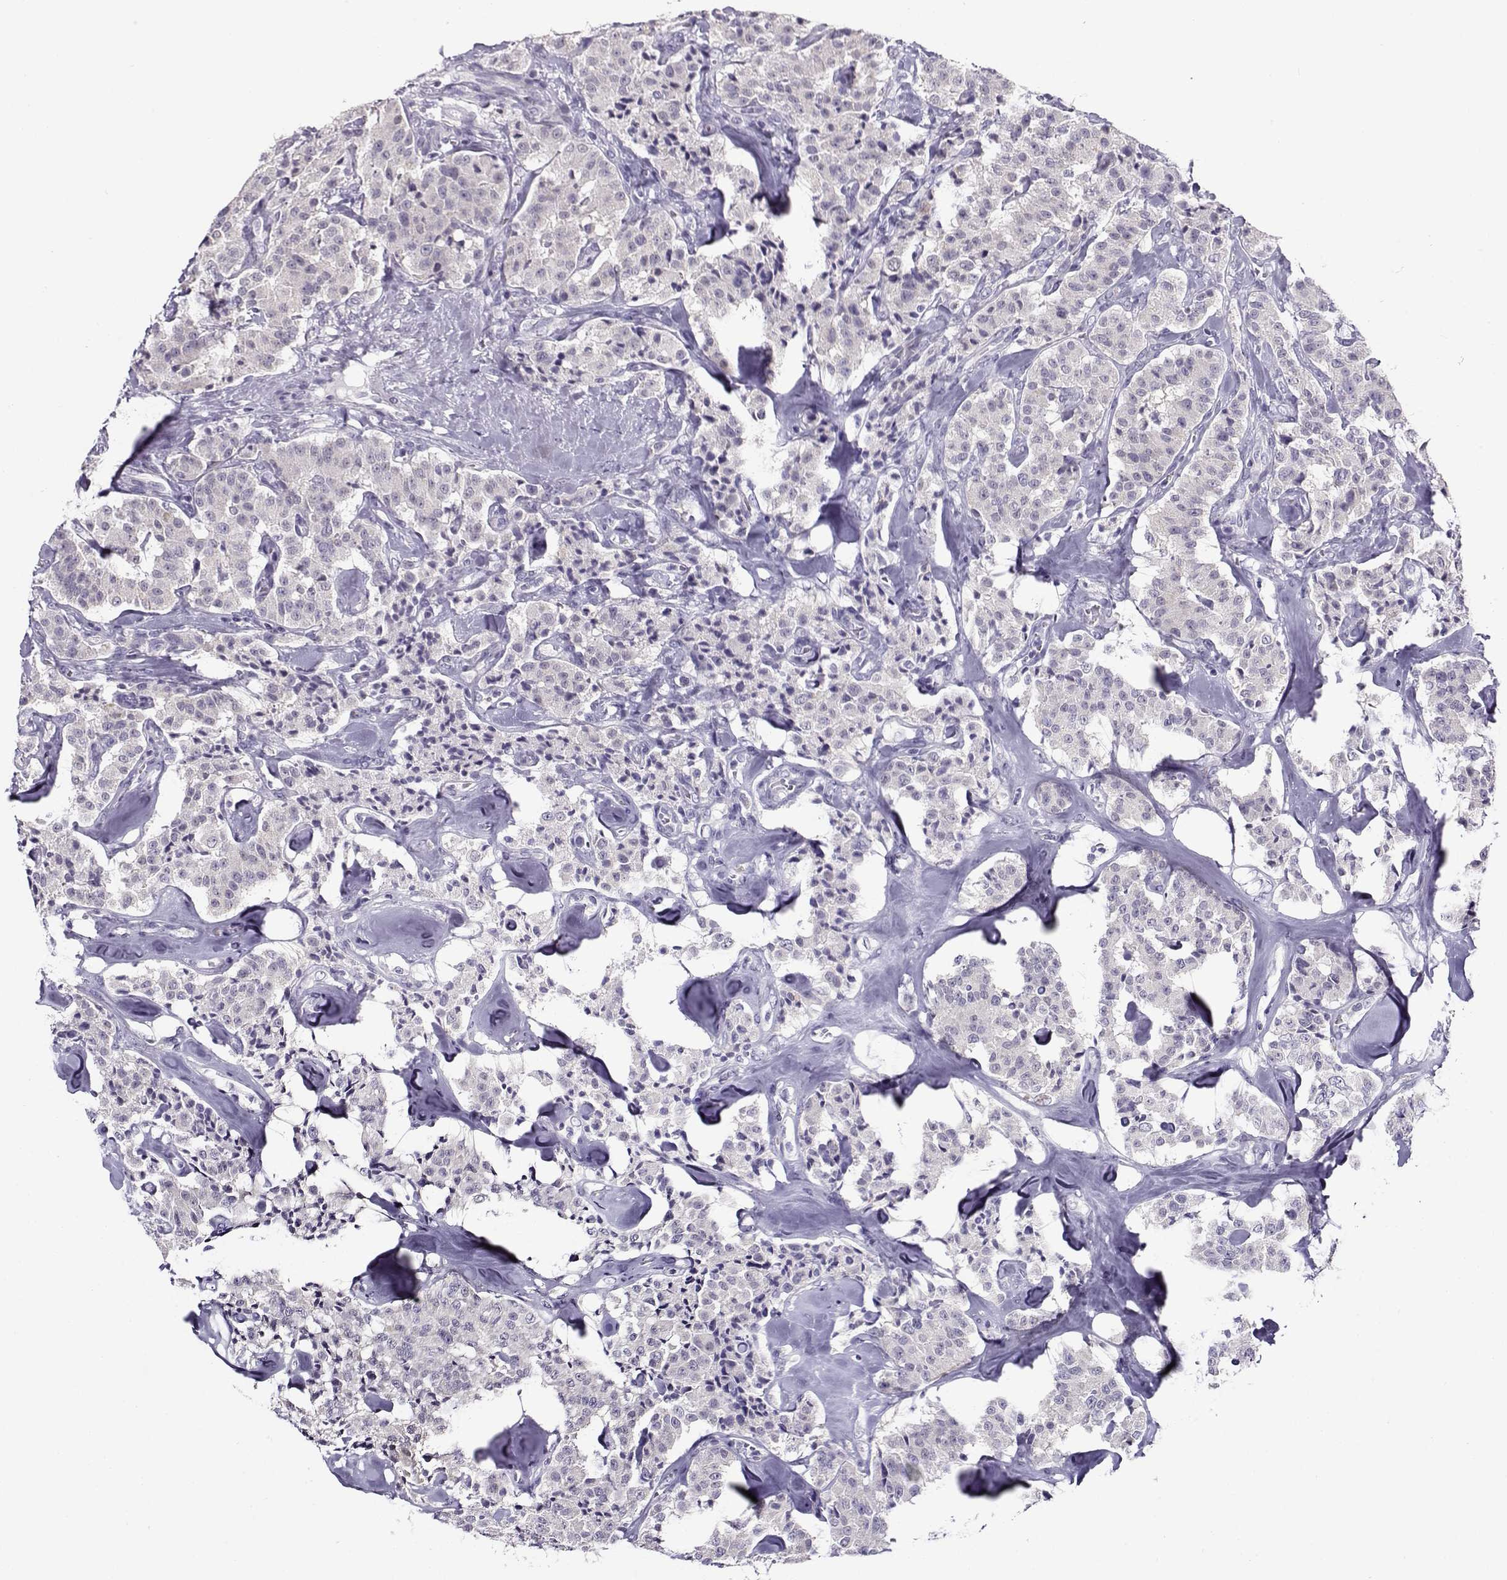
{"staining": {"intensity": "negative", "quantity": "none", "location": "none"}, "tissue": "carcinoid", "cell_type": "Tumor cells", "image_type": "cancer", "snomed": [{"axis": "morphology", "description": "Carcinoid, malignant, NOS"}, {"axis": "topography", "description": "Pancreas"}], "caption": "High power microscopy histopathology image of an immunohistochemistry (IHC) histopathology image of carcinoid (malignant), revealing no significant staining in tumor cells.", "gene": "FEZF1", "patient": {"sex": "male", "age": 41}}